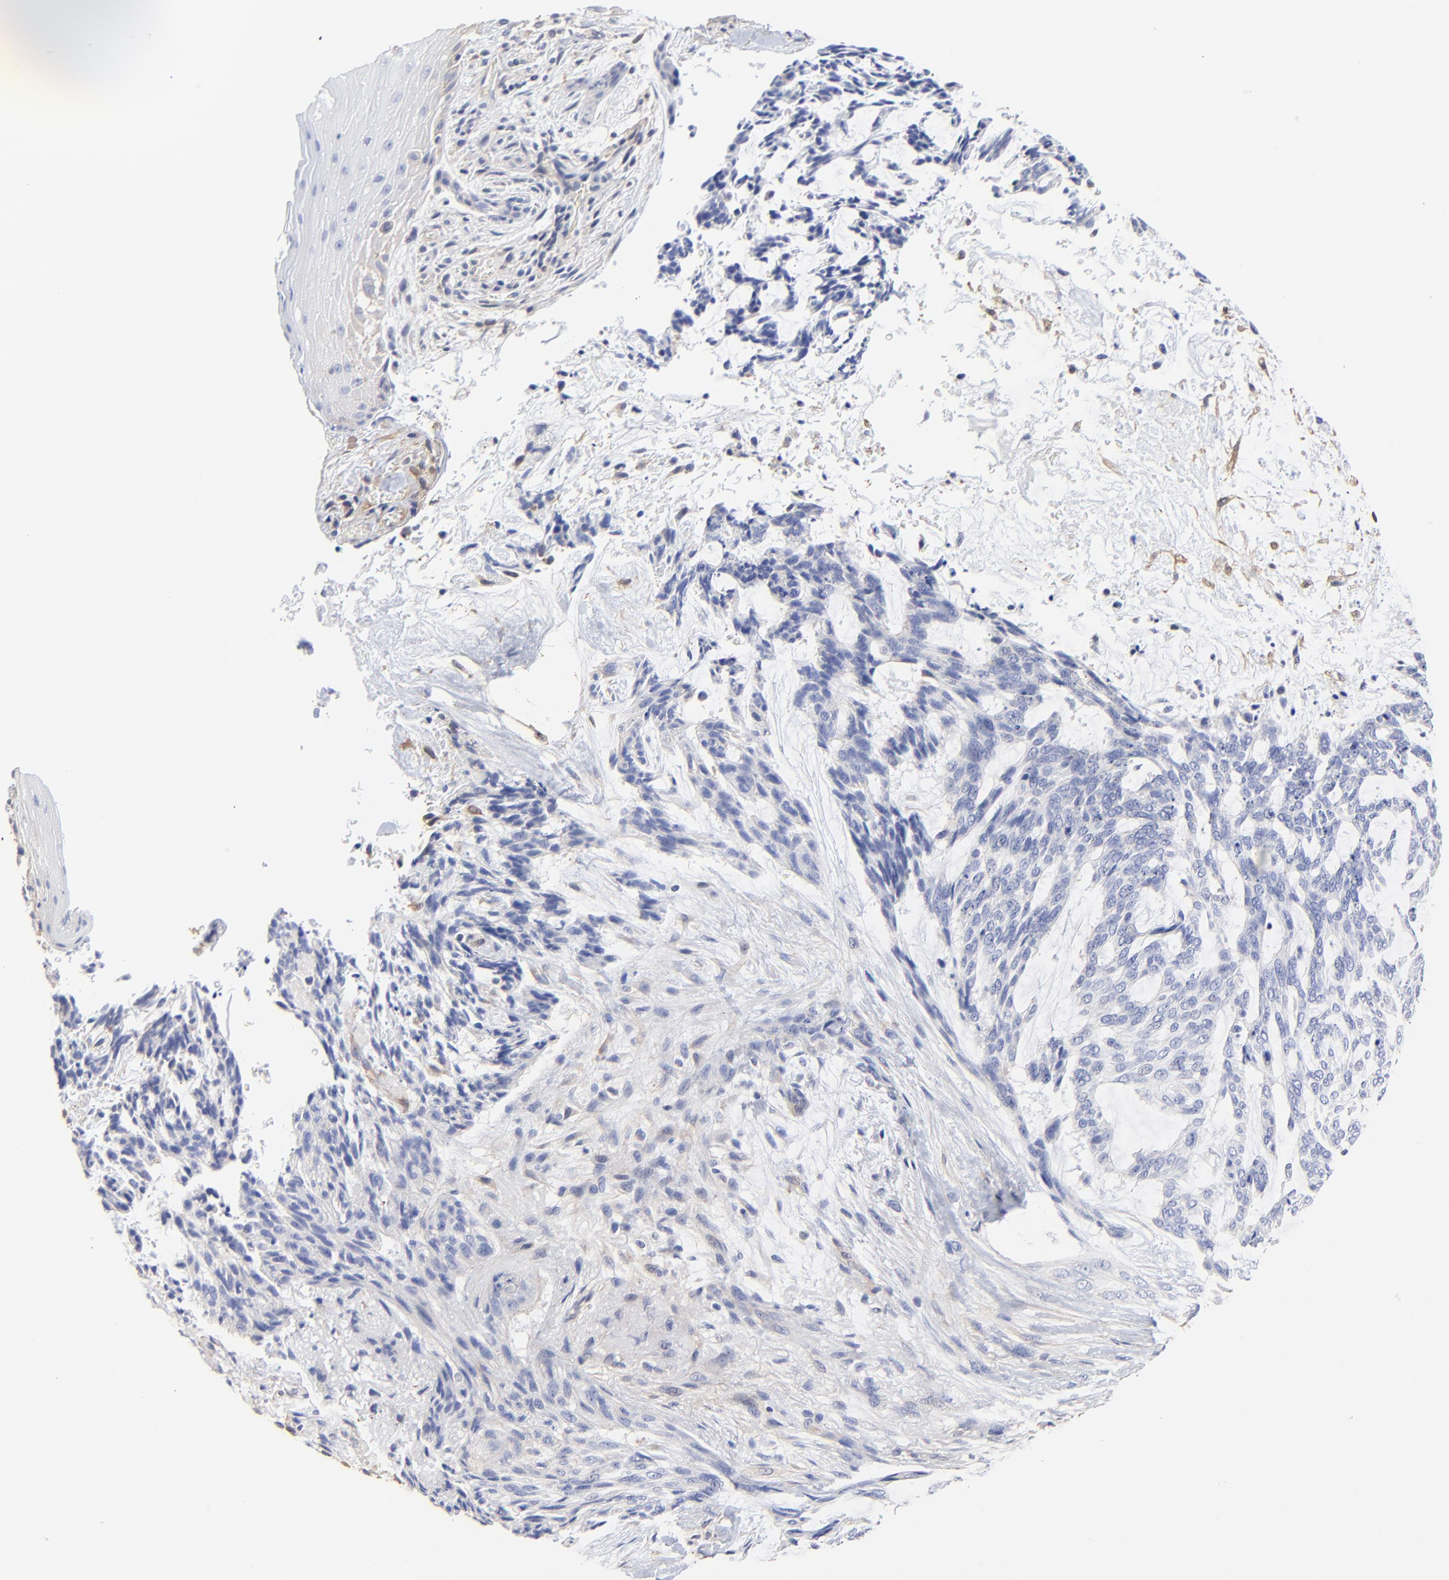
{"staining": {"intensity": "negative", "quantity": "none", "location": "none"}, "tissue": "skin cancer", "cell_type": "Tumor cells", "image_type": "cancer", "snomed": [{"axis": "morphology", "description": "Normal tissue, NOS"}, {"axis": "morphology", "description": "Basal cell carcinoma"}, {"axis": "topography", "description": "Skin"}], "caption": "There is no significant expression in tumor cells of skin cancer. (Brightfield microscopy of DAB (3,3'-diaminobenzidine) immunohistochemistry at high magnification).", "gene": "TAGLN2", "patient": {"sex": "female", "age": 71}}